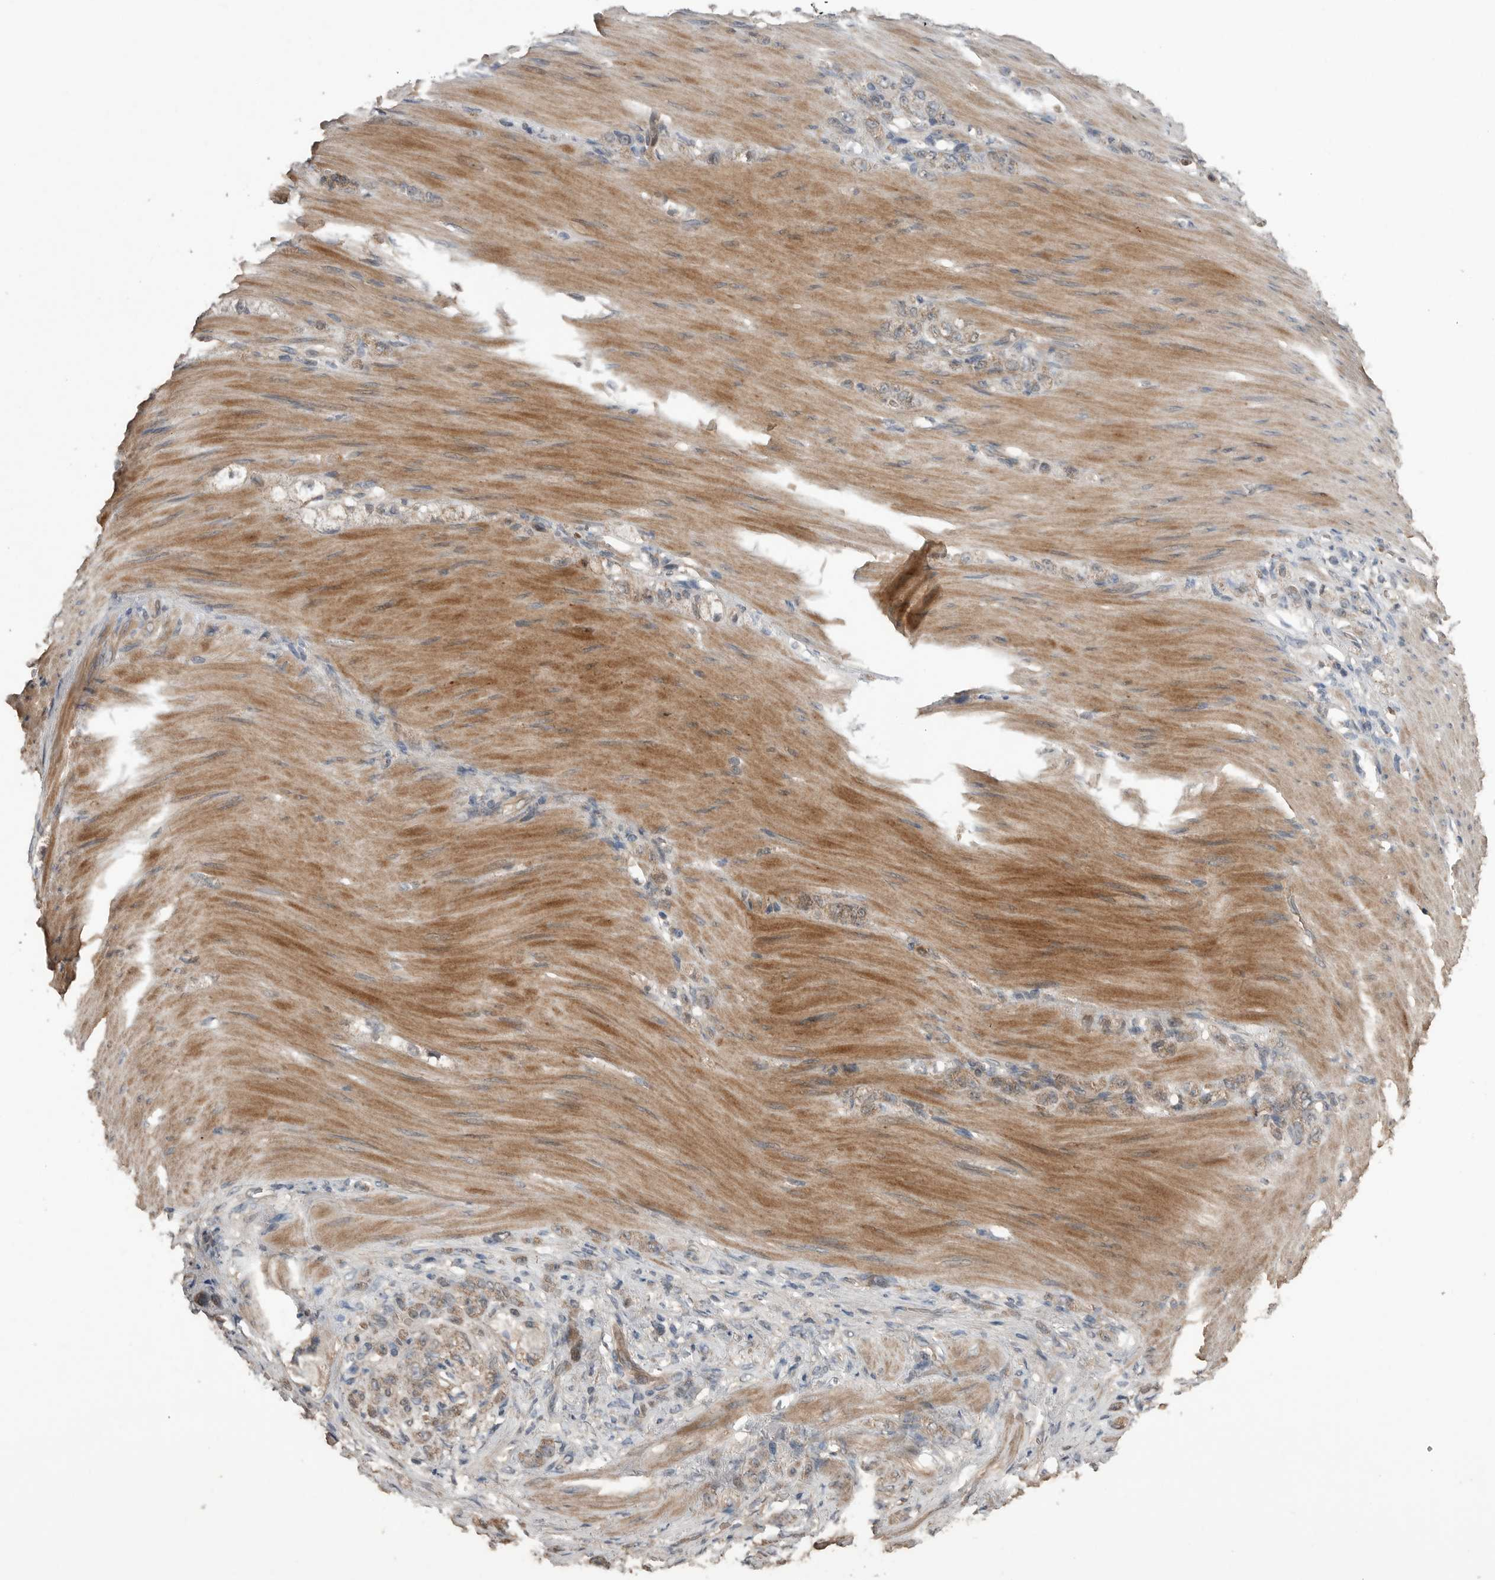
{"staining": {"intensity": "weak", "quantity": ">75%", "location": "cytoplasmic/membranous"}, "tissue": "stomach cancer", "cell_type": "Tumor cells", "image_type": "cancer", "snomed": [{"axis": "morphology", "description": "Normal tissue, NOS"}, {"axis": "morphology", "description": "Adenocarcinoma, NOS"}, {"axis": "topography", "description": "Stomach"}], "caption": "Stomach cancer stained with a brown dye displays weak cytoplasmic/membranous positive staining in approximately >75% of tumor cells.", "gene": "SCP2", "patient": {"sex": "male", "age": 82}}